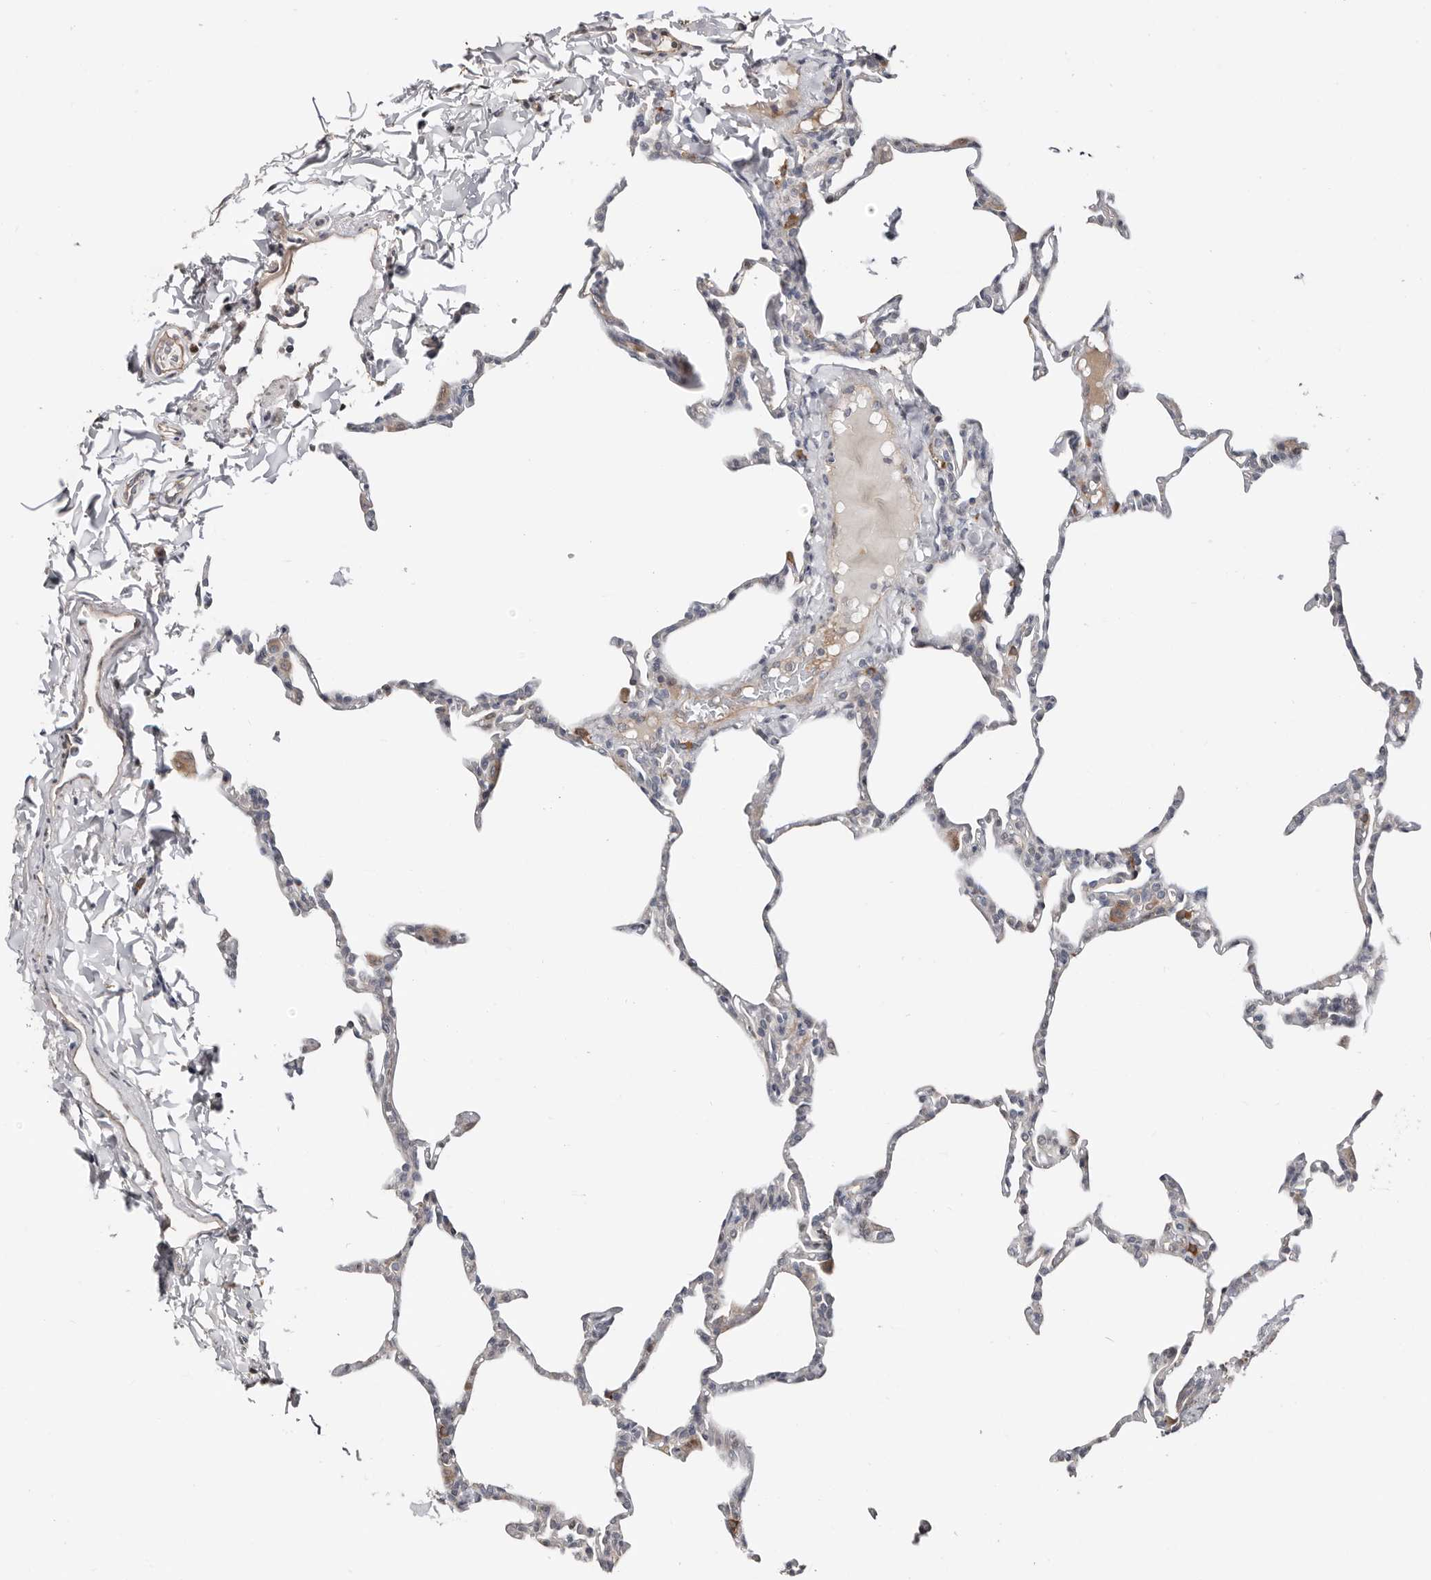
{"staining": {"intensity": "negative", "quantity": "none", "location": "none"}, "tissue": "lung", "cell_type": "Alveolar cells", "image_type": "normal", "snomed": [{"axis": "morphology", "description": "Normal tissue, NOS"}, {"axis": "topography", "description": "Lung"}], "caption": "IHC of normal lung displays no positivity in alveolar cells. (DAB immunohistochemistry (IHC) with hematoxylin counter stain).", "gene": "SMYD4", "patient": {"sex": "male", "age": 20}}